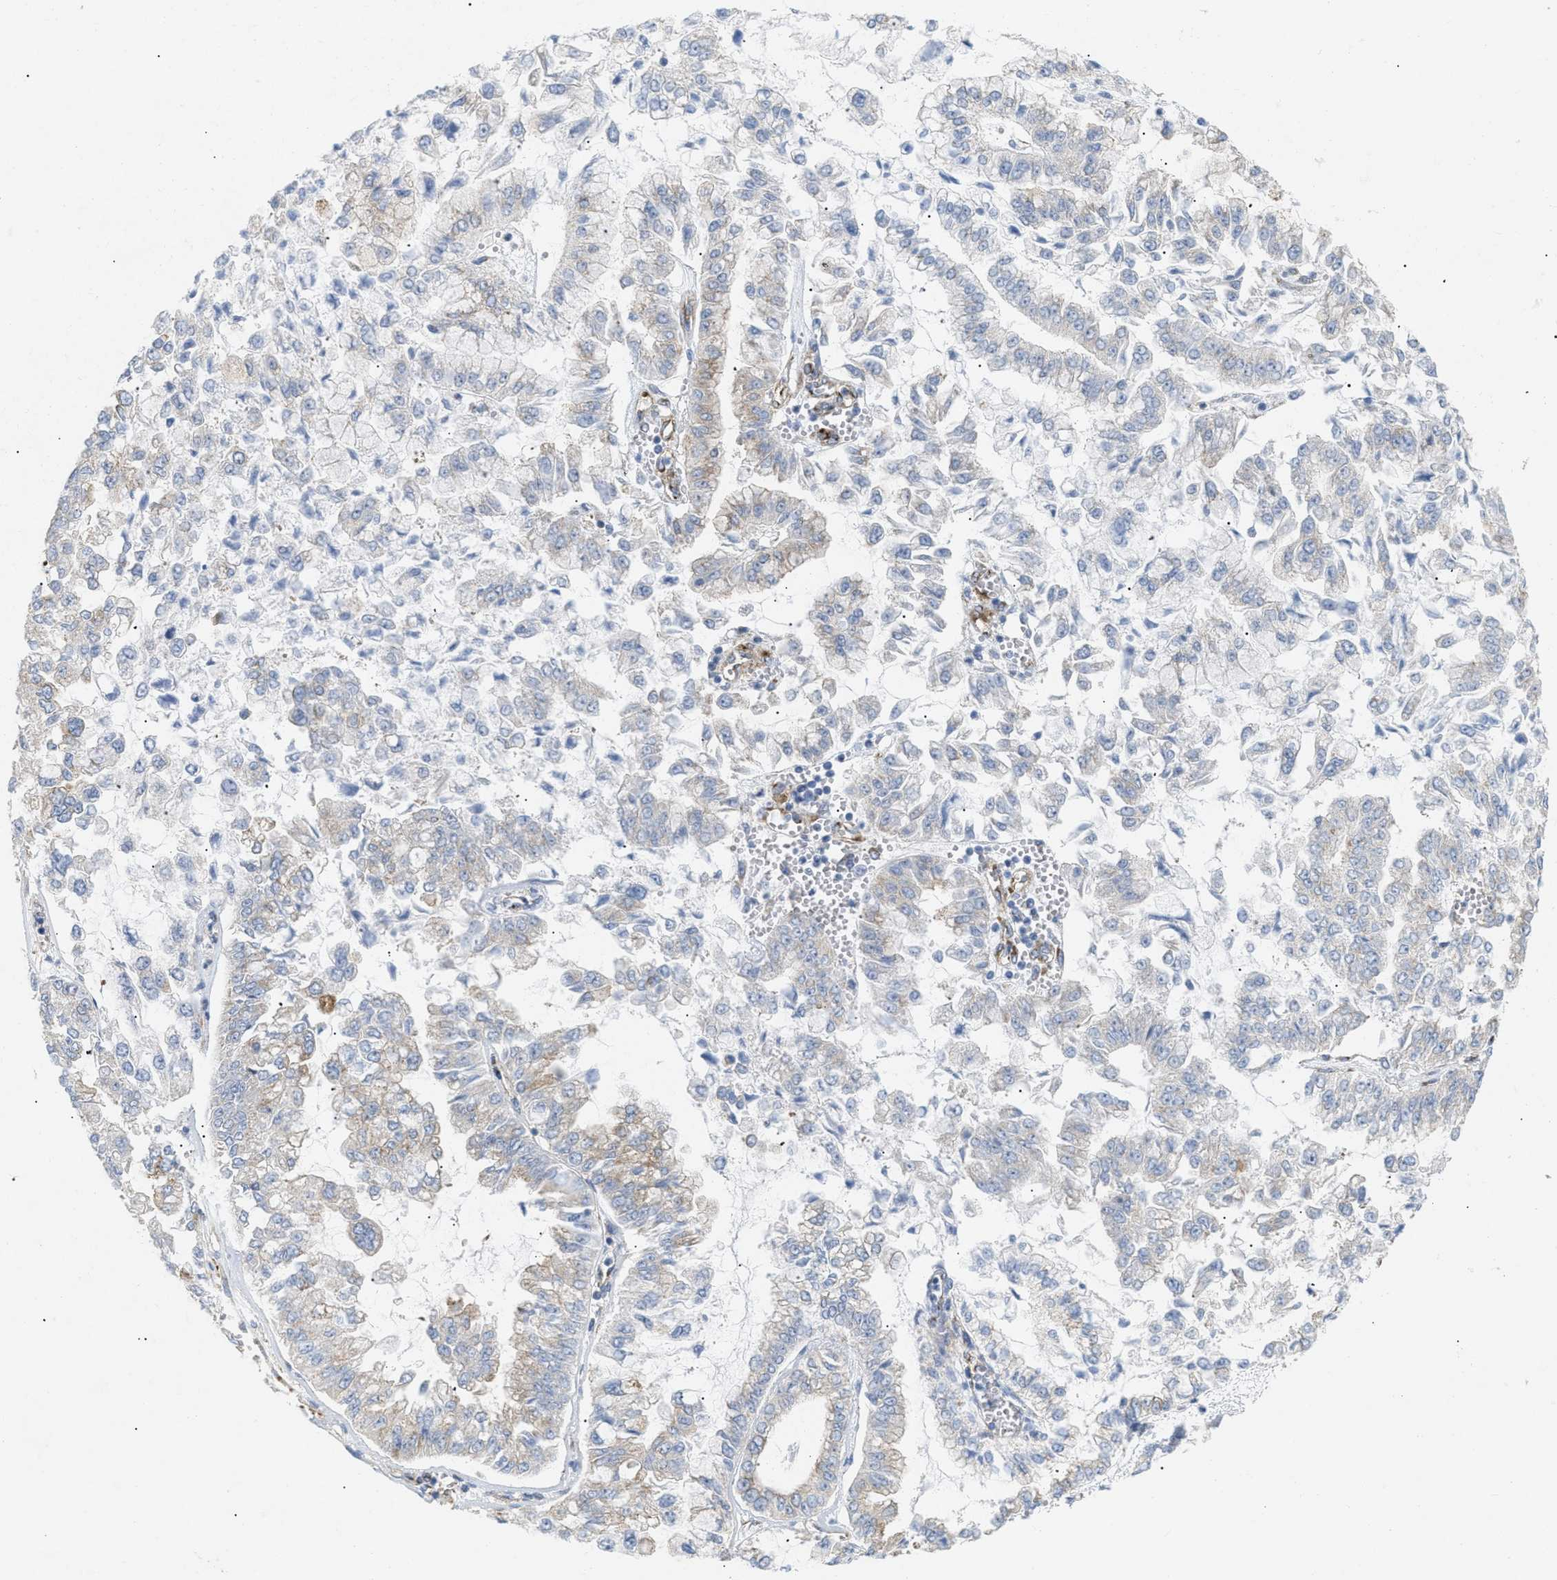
{"staining": {"intensity": "weak", "quantity": "<25%", "location": "cytoplasmic/membranous"}, "tissue": "liver cancer", "cell_type": "Tumor cells", "image_type": "cancer", "snomed": [{"axis": "morphology", "description": "Cholangiocarcinoma"}, {"axis": "topography", "description": "Liver"}], "caption": "There is no significant expression in tumor cells of liver cancer.", "gene": "DCTN4", "patient": {"sex": "female", "age": 79}}